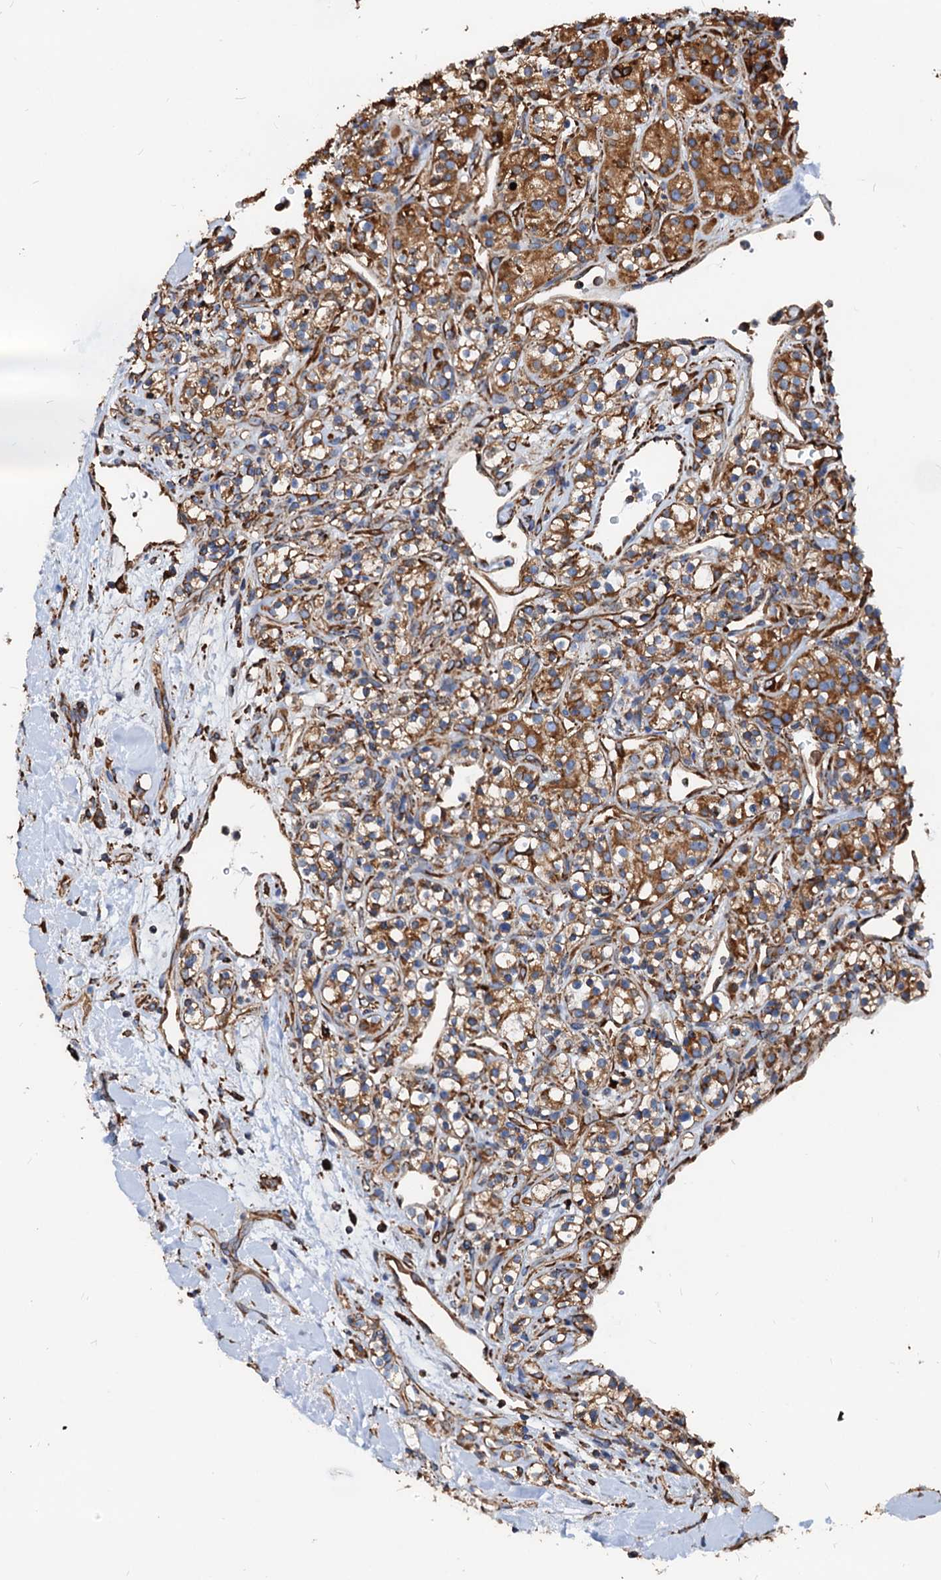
{"staining": {"intensity": "moderate", "quantity": ">75%", "location": "cytoplasmic/membranous"}, "tissue": "renal cancer", "cell_type": "Tumor cells", "image_type": "cancer", "snomed": [{"axis": "morphology", "description": "Adenocarcinoma, NOS"}, {"axis": "topography", "description": "Kidney"}], "caption": "A micrograph of human adenocarcinoma (renal) stained for a protein shows moderate cytoplasmic/membranous brown staining in tumor cells.", "gene": "HSPA5", "patient": {"sex": "male", "age": 77}}